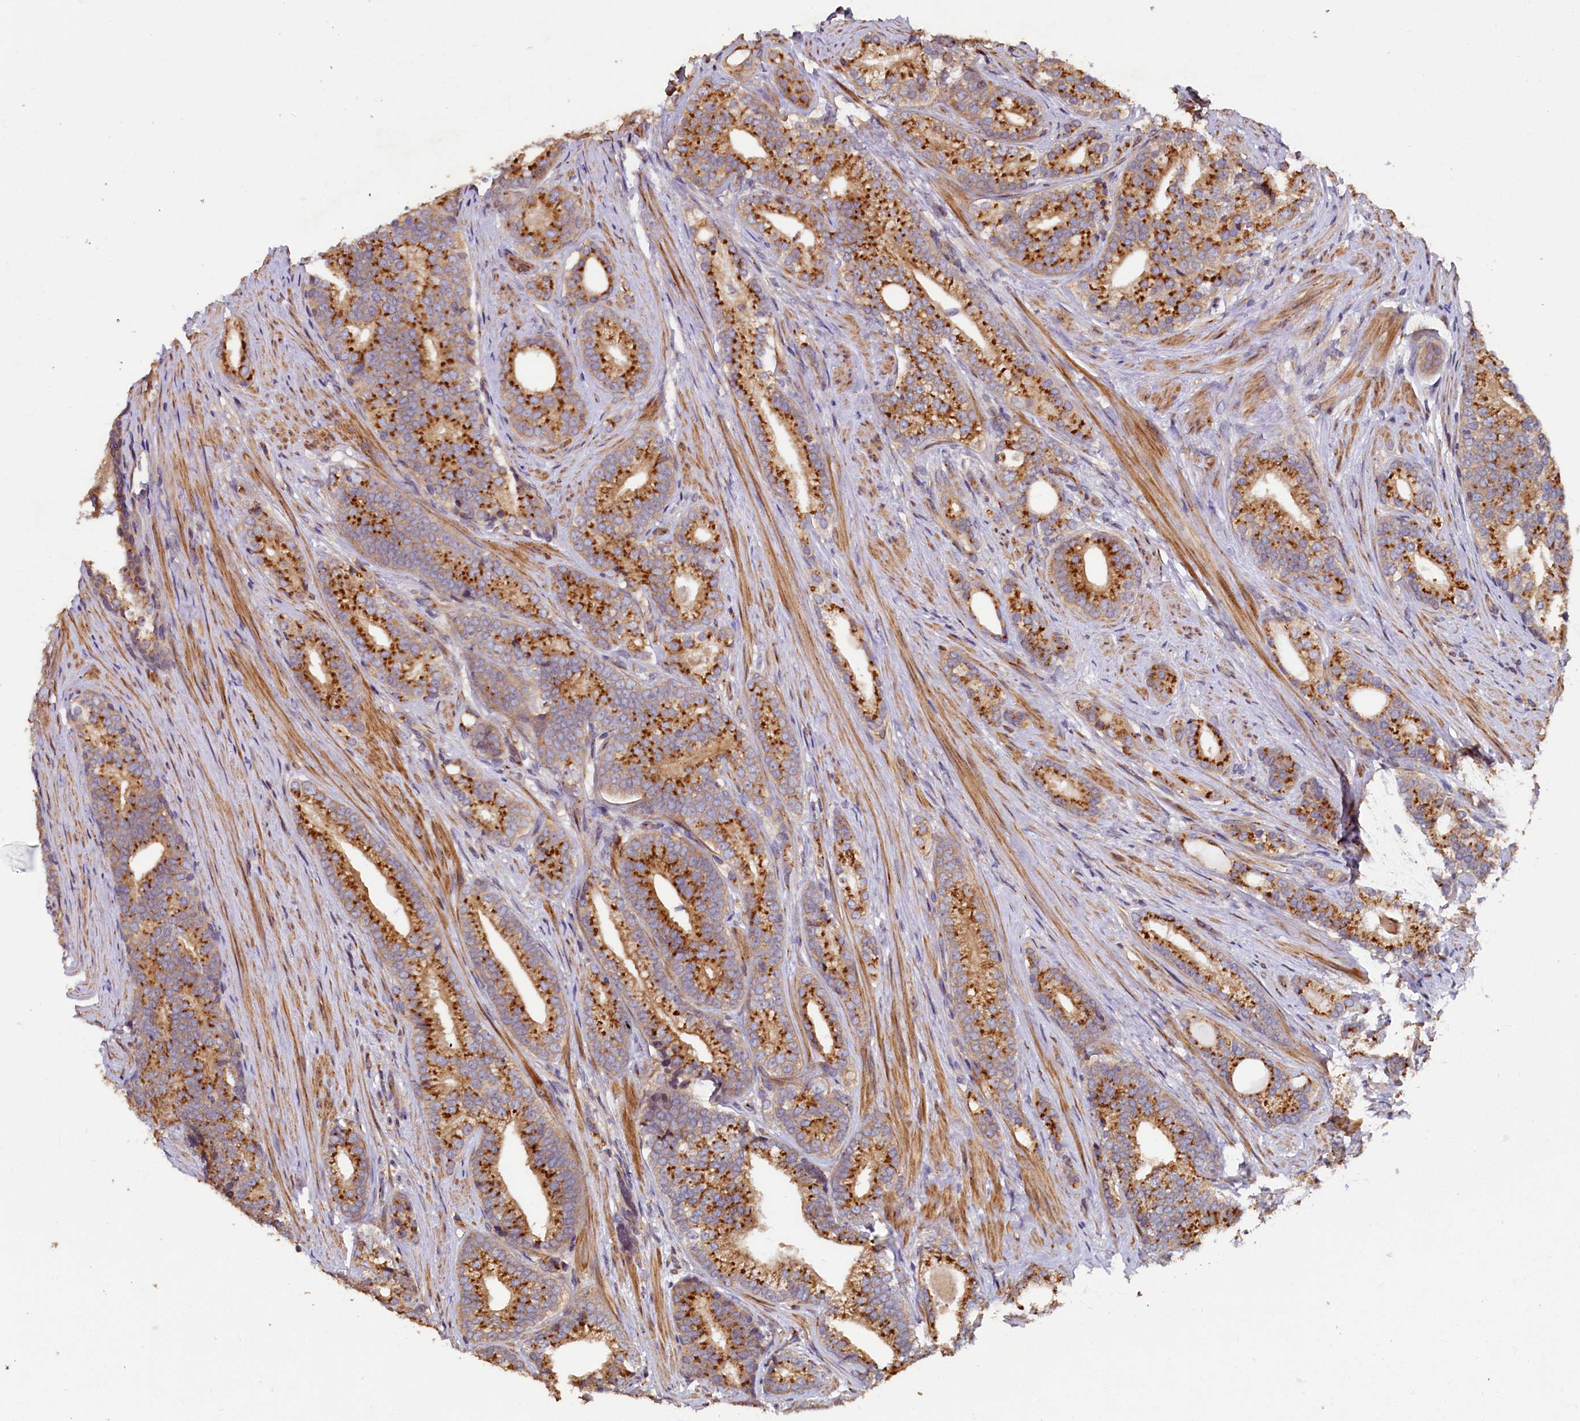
{"staining": {"intensity": "strong", "quantity": ">75%", "location": "cytoplasmic/membranous"}, "tissue": "prostate cancer", "cell_type": "Tumor cells", "image_type": "cancer", "snomed": [{"axis": "morphology", "description": "Adenocarcinoma, Low grade"}, {"axis": "topography", "description": "Prostate"}], "caption": "Strong cytoplasmic/membranous protein positivity is appreciated in about >75% of tumor cells in prostate cancer (low-grade adenocarcinoma).", "gene": "TMEM181", "patient": {"sex": "male", "age": 71}}